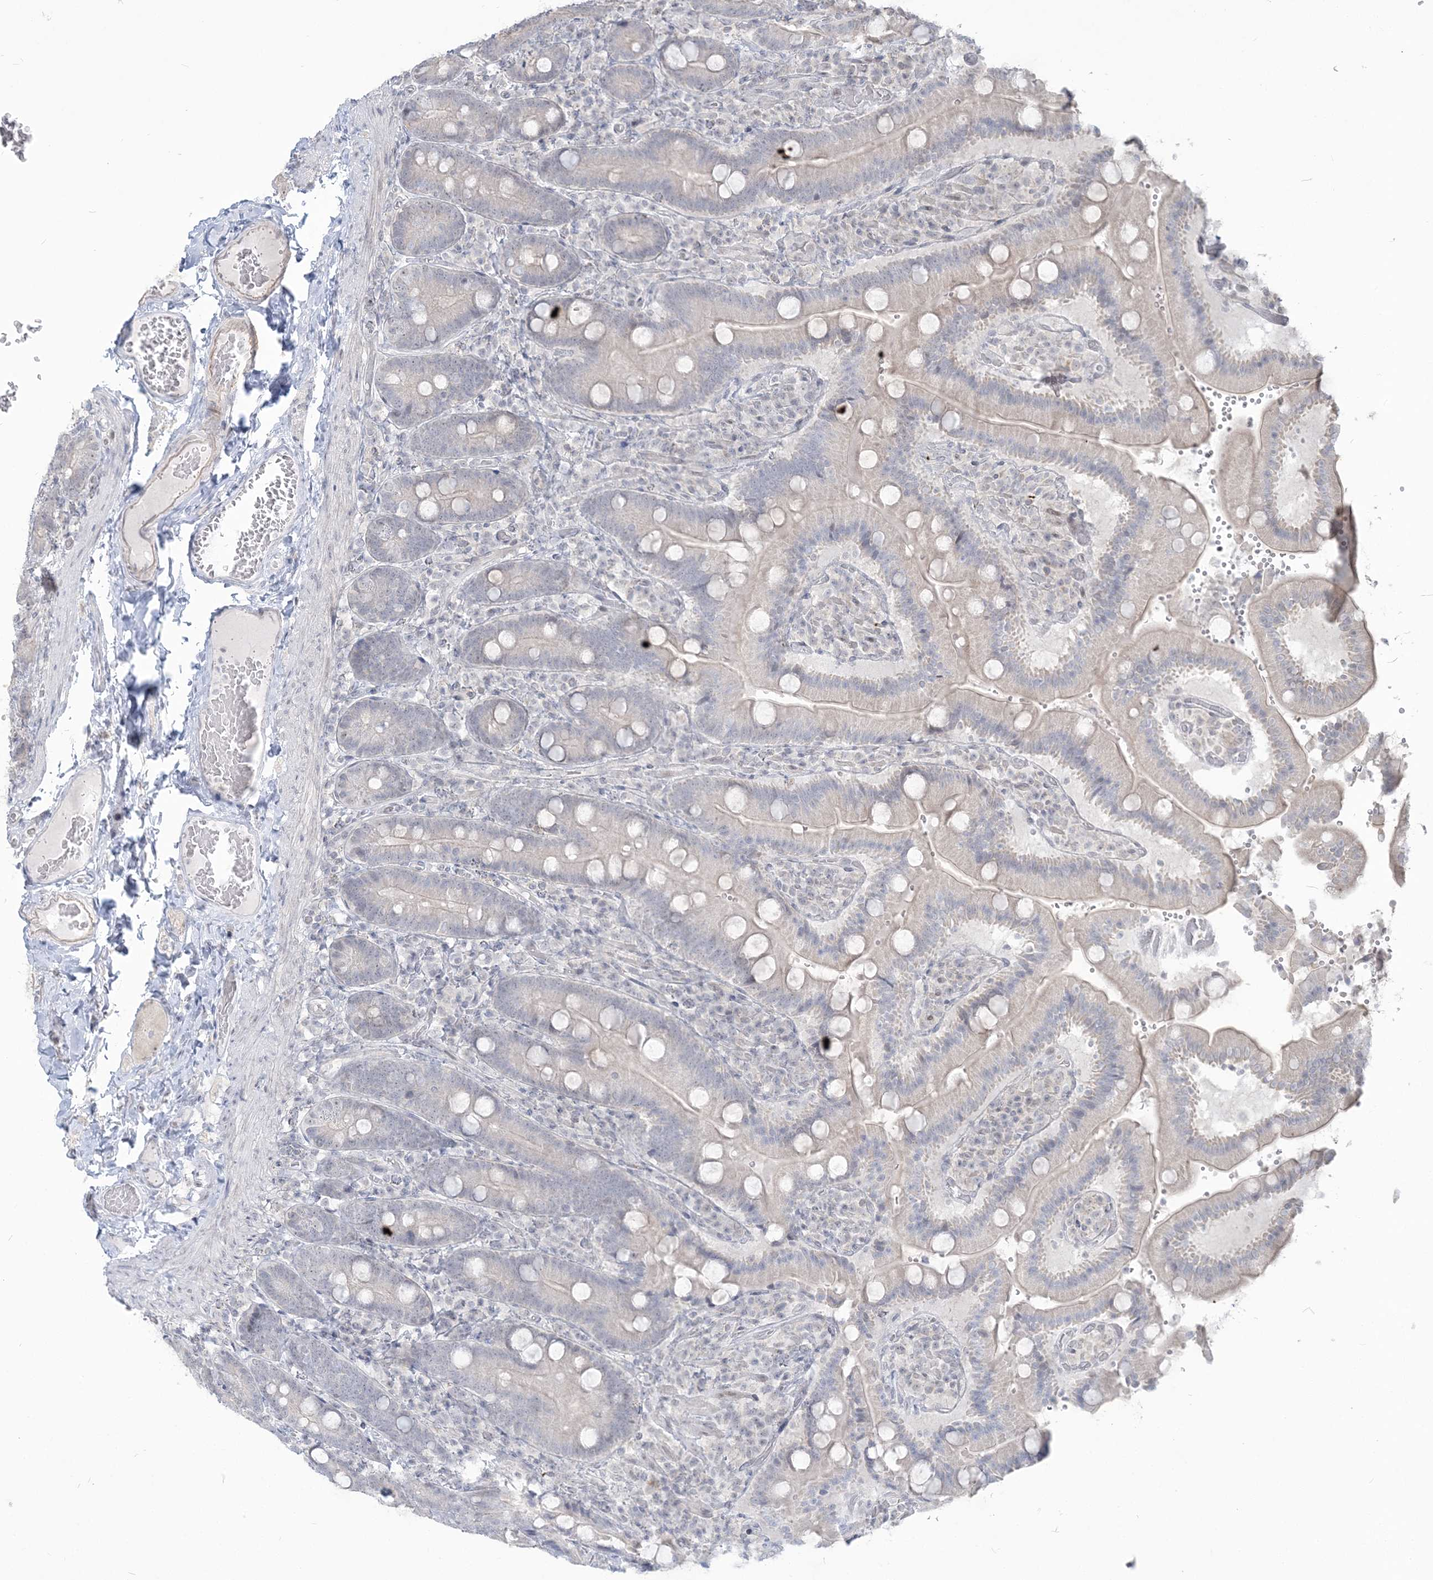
{"staining": {"intensity": "negative", "quantity": "none", "location": "none"}, "tissue": "duodenum", "cell_type": "Glandular cells", "image_type": "normal", "snomed": [{"axis": "morphology", "description": "Normal tissue, NOS"}, {"axis": "topography", "description": "Duodenum"}], "caption": "This photomicrograph is of unremarkable duodenum stained with immunohistochemistry (IHC) to label a protein in brown with the nuclei are counter-stained blue. There is no expression in glandular cells. (IHC, brightfield microscopy, high magnification).", "gene": "SDAD1", "patient": {"sex": "female", "age": 62}}